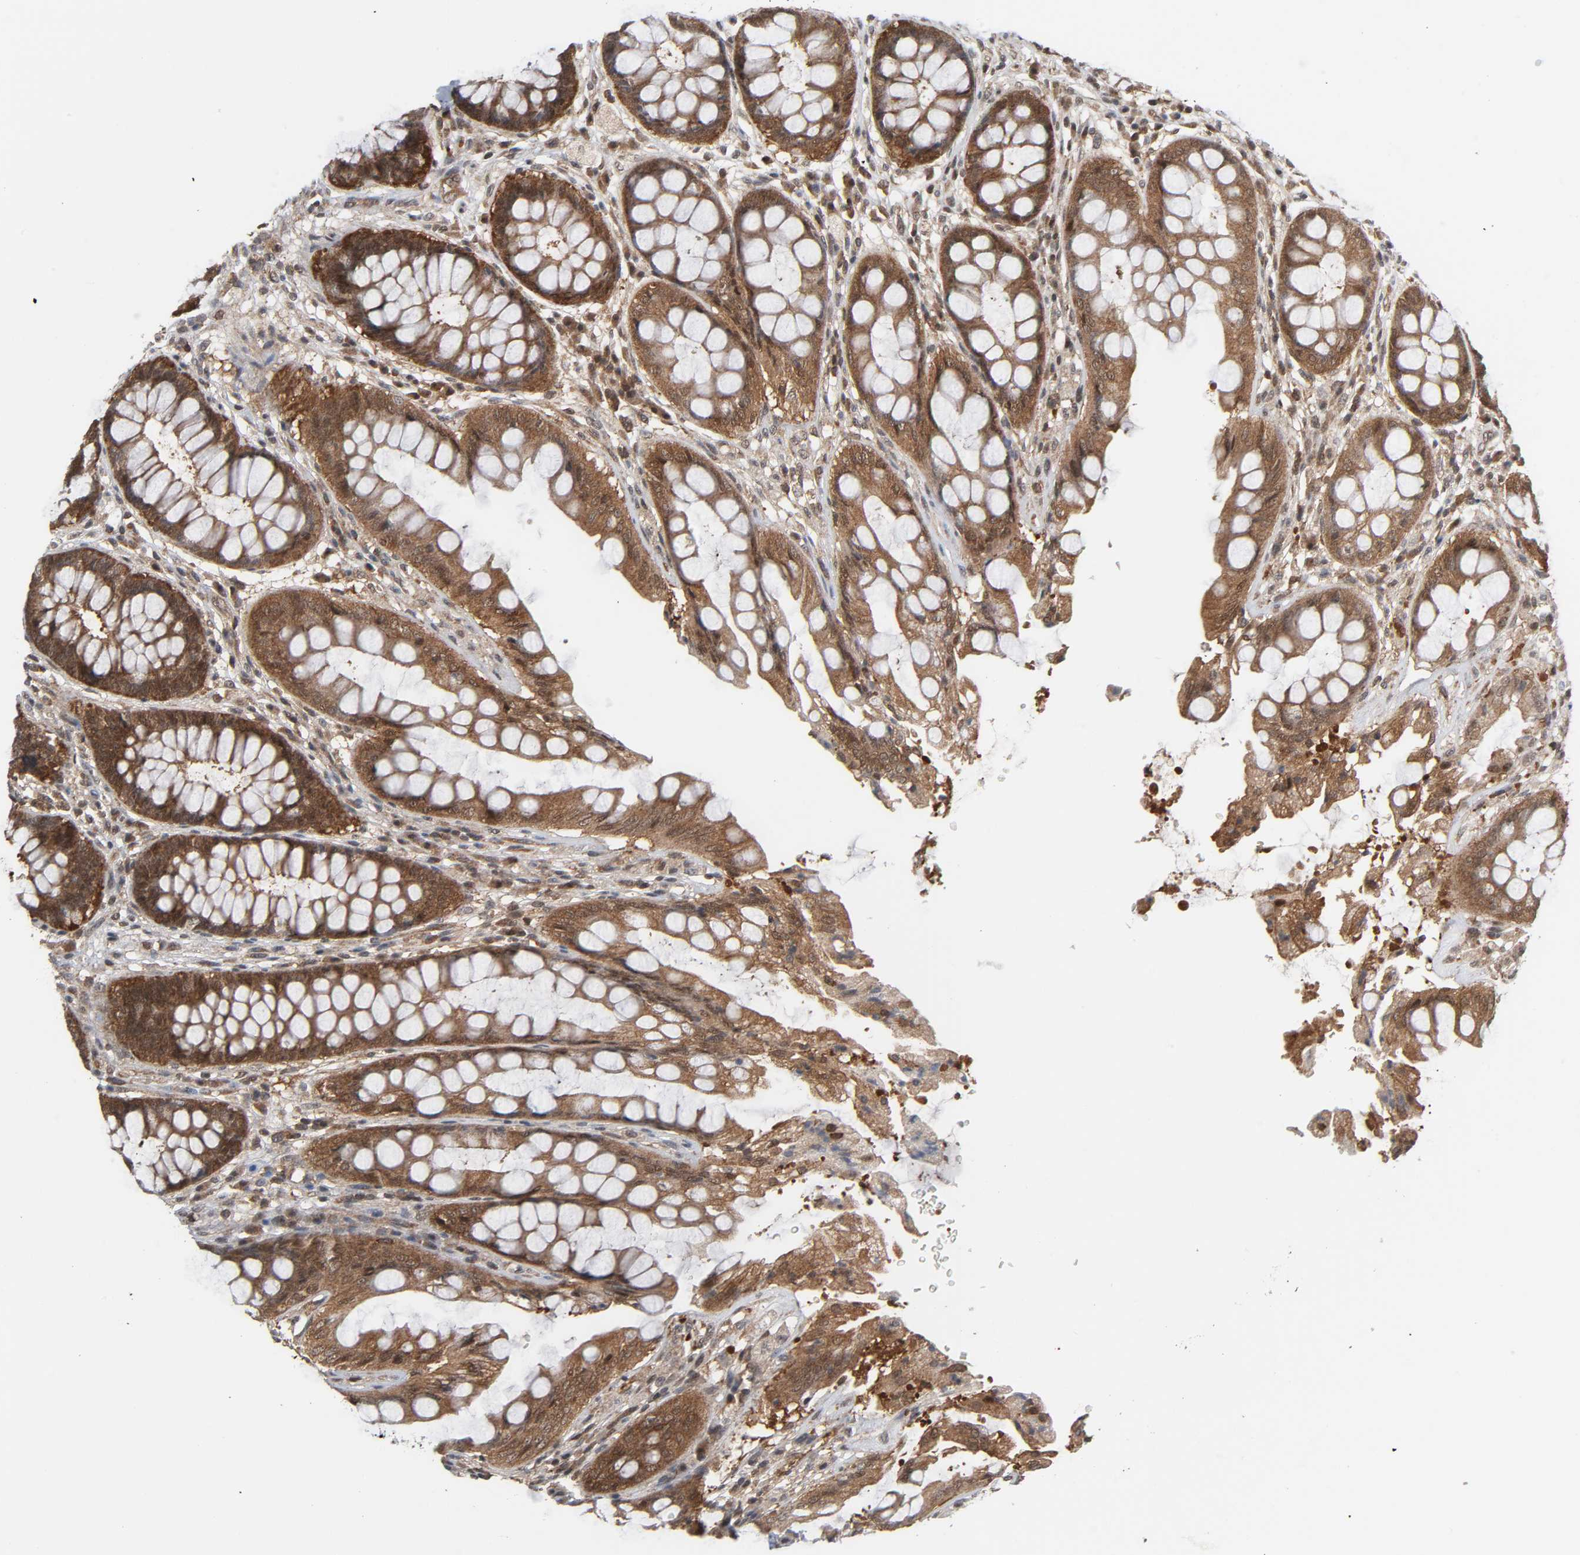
{"staining": {"intensity": "strong", "quantity": ">75%", "location": "cytoplasmic/membranous"}, "tissue": "rectum", "cell_type": "Glandular cells", "image_type": "normal", "snomed": [{"axis": "morphology", "description": "Normal tissue, NOS"}, {"axis": "topography", "description": "Rectum"}], "caption": "Brown immunohistochemical staining in normal rectum reveals strong cytoplasmic/membranous staining in about >75% of glandular cells. (Stains: DAB (3,3'-diaminobenzidine) in brown, nuclei in blue, Microscopy: brightfield microscopy at high magnification).", "gene": "GSK3A", "patient": {"sex": "female", "age": 46}}